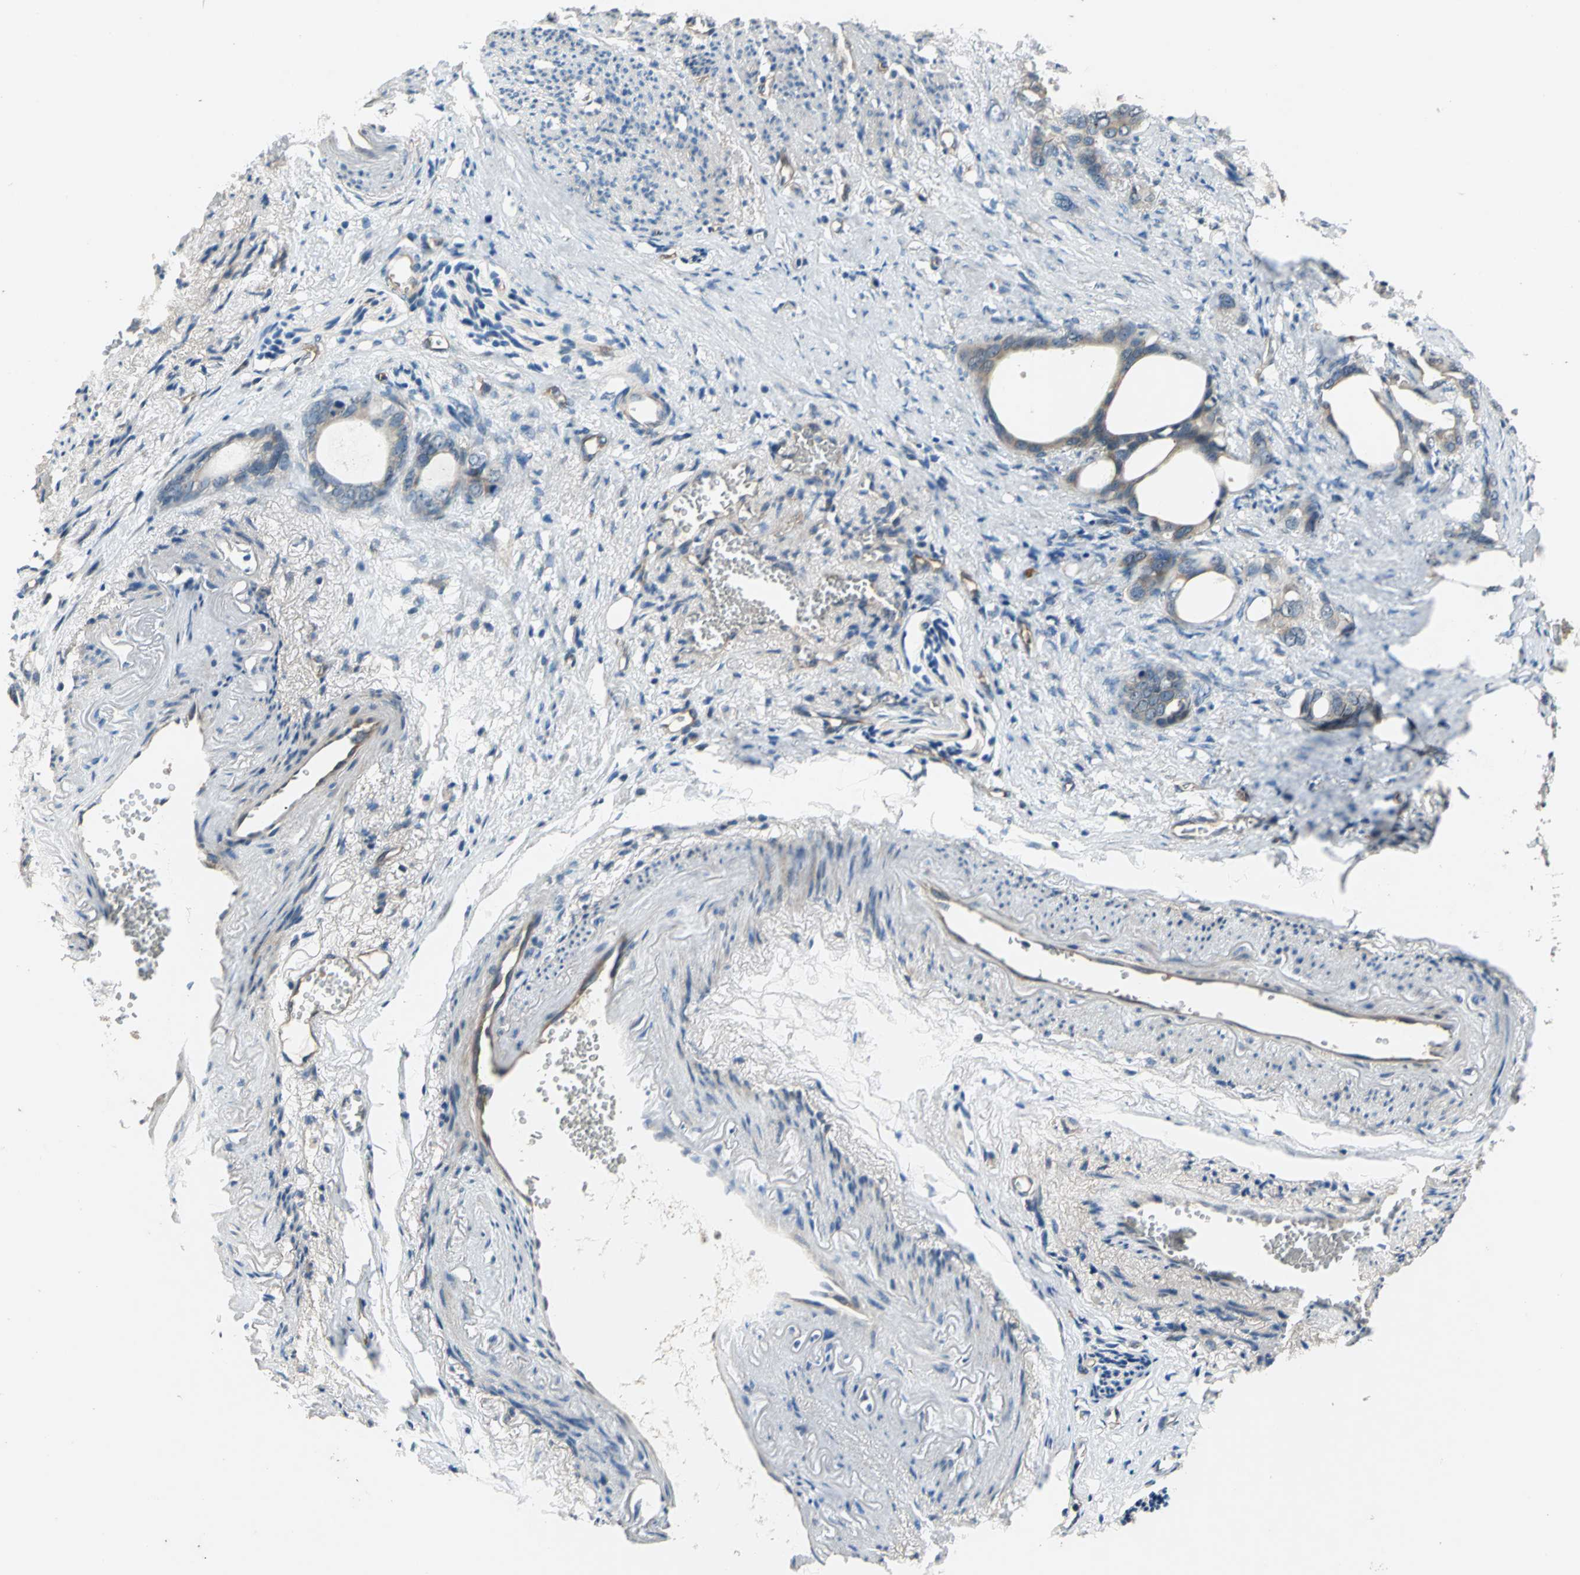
{"staining": {"intensity": "weak", "quantity": ">75%", "location": "cytoplasmic/membranous"}, "tissue": "stomach cancer", "cell_type": "Tumor cells", "image_type": "cancer", "snomed": [{"axis": "morphology", "description": "Adenocarcinoma, NOS"}, {"axis": "topography", "description": "Stomach"}], "caption": "Immunohistochemistry (IHC) of human stomach adenocarcinoma displays low levels of weak cytoplasmic/membranous expression in approximately >75% of tumor cells. The protein of interest is stained brown, and the nuclei are stained in blue (DAB (3,3'-diaminobenzidine) IHC with brightfield microscopy, high magnification).", "gene": "EMCN", "patient": {"sex": "female", "age": 75}}